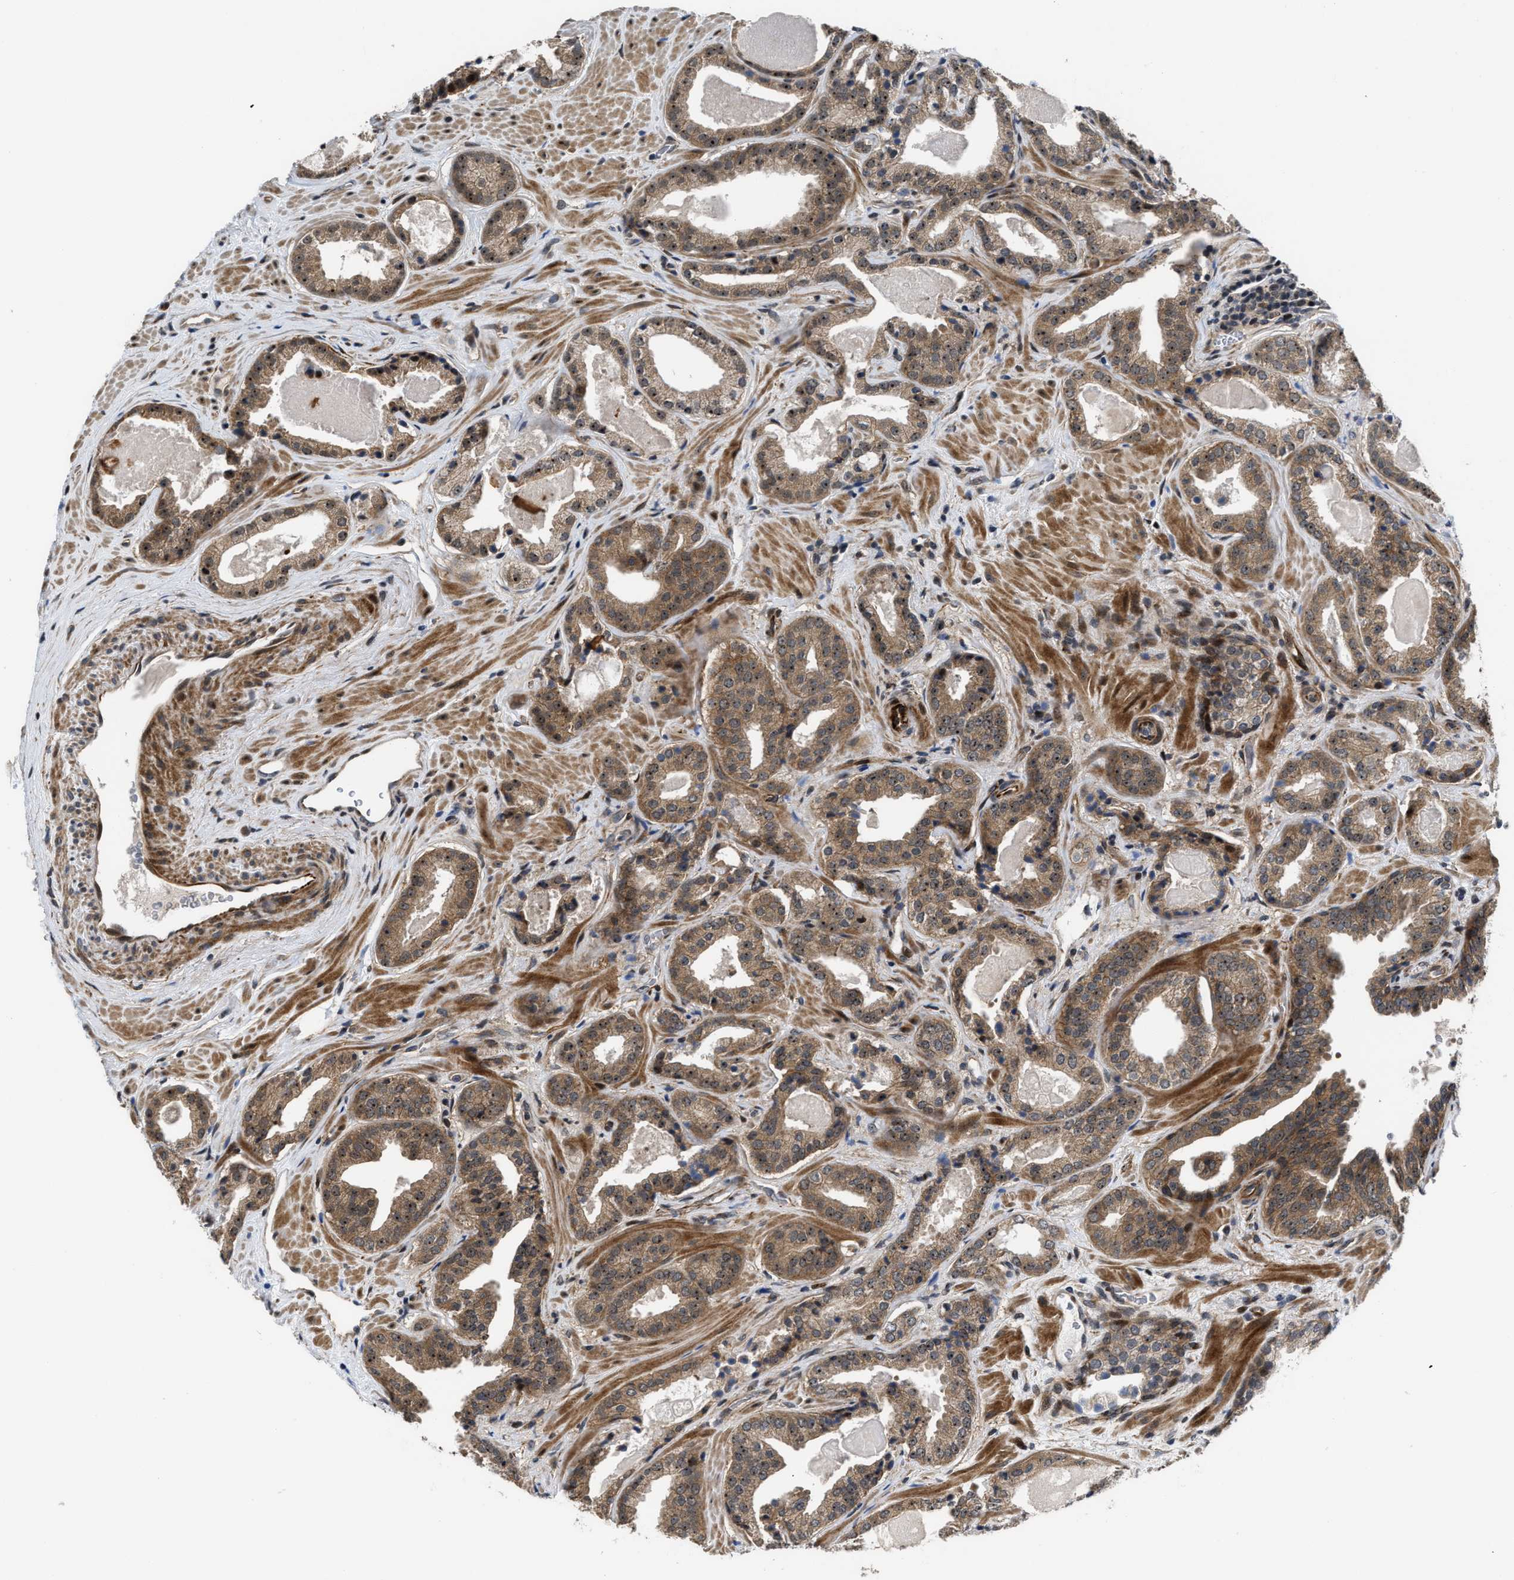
{"staining": {"intensity": "moderate", "quantity": ">75%", "location": "cytoplasmic/membranous,nuclear"}, "tissue": "prostate cancer", "cell_type": "Tumor cells", "image_type": "cancer", "snomed": [{"axis": "morphology", "description": "Adenocarcinoma, Low grade"}, {"axis": "topography", "description": "Prostate"}], "caption": "Prostate cancer (low-grade adenocarcinoma) stained for a protein (brown) demonstrates moderate cytoplasmic/membranous and nuclear positive staining in about >75% of tumor cells.", "gene": "ALDH3A2", "patient": {"sex": "male", "age": 71}}